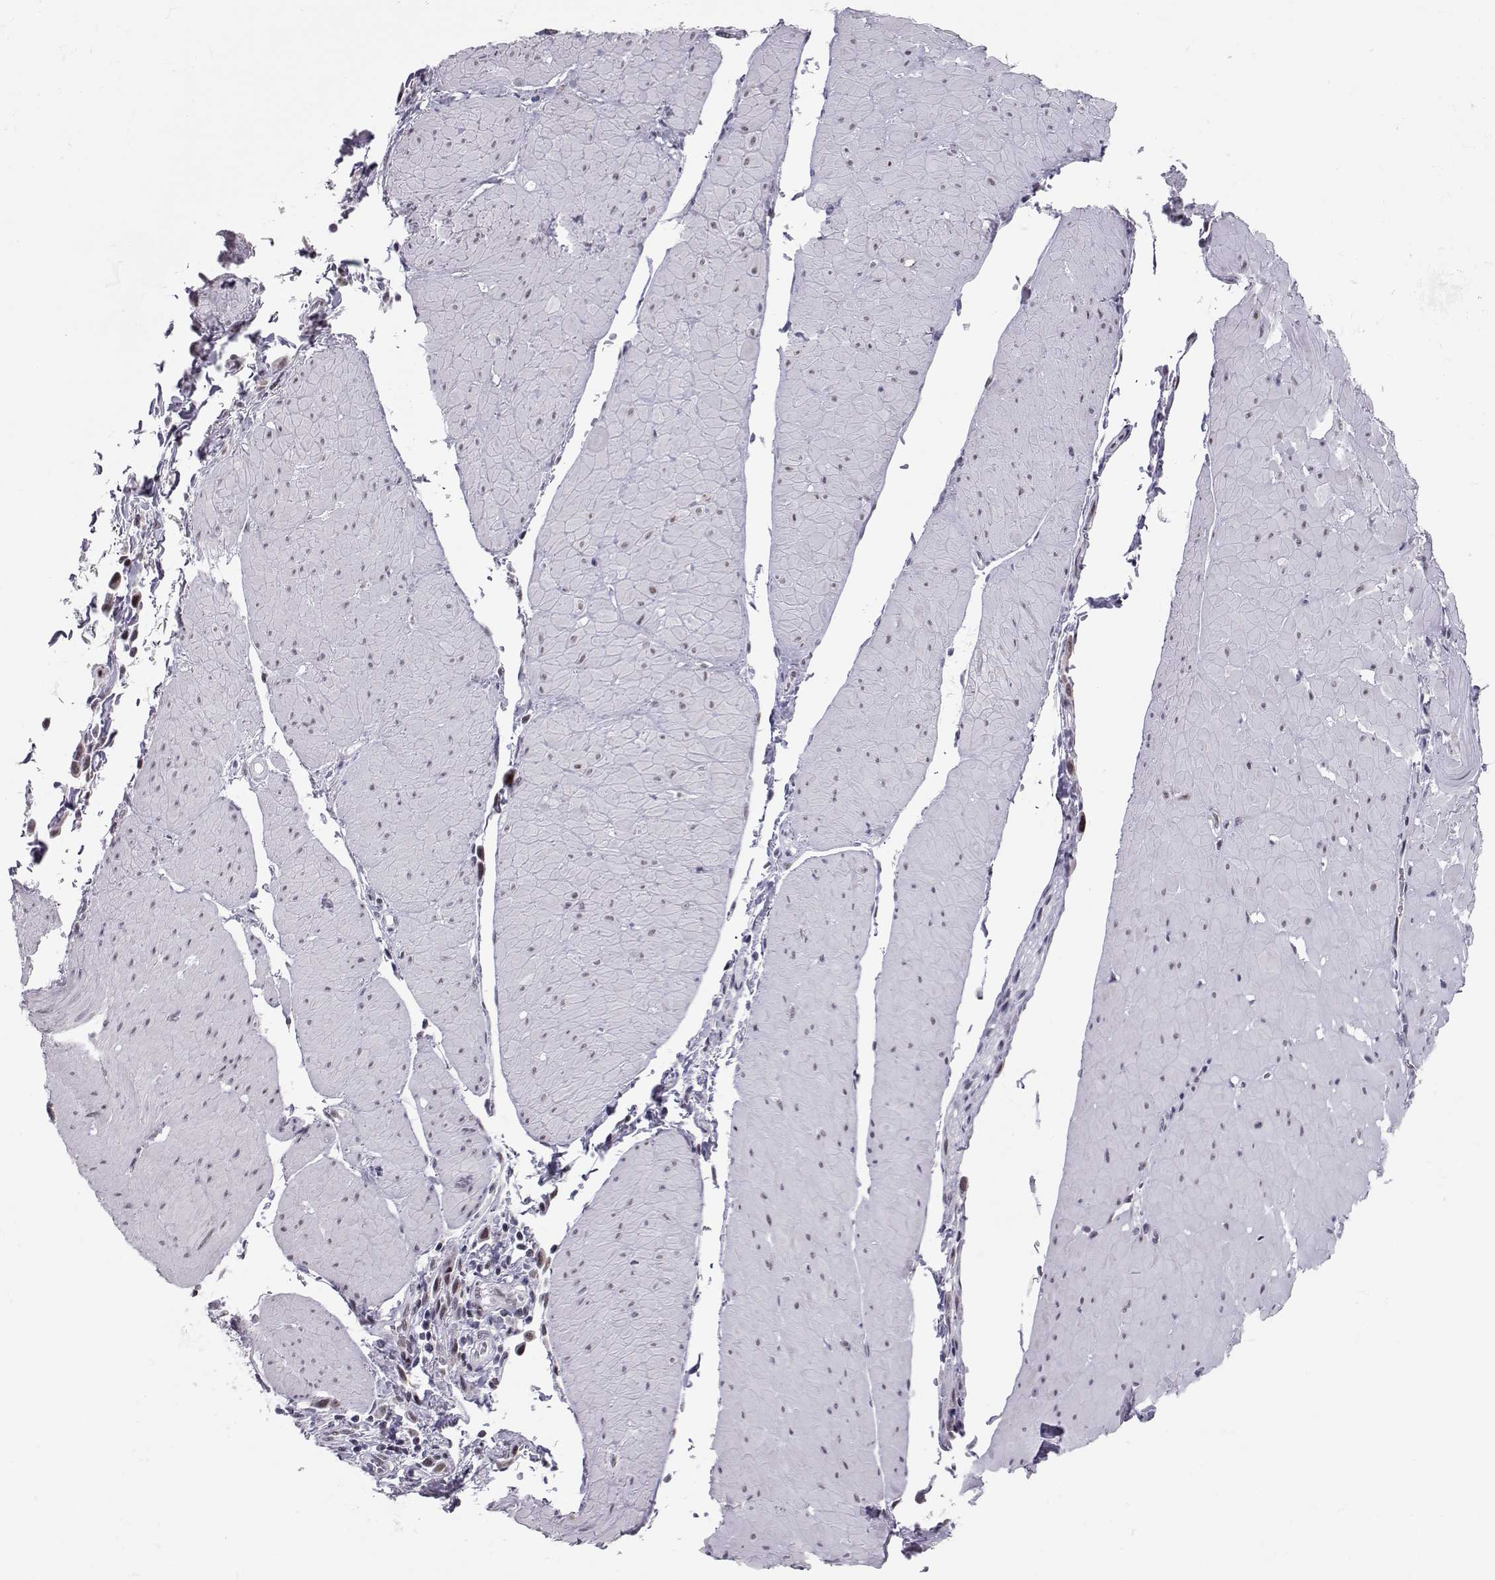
{"staining": {"intensity": "weak", "quantity": ">75%", "location": "nuclear"}, "tissue": "stomach cancer", "cell_type": "Tumor cells", "image_type": "cancer", "snomed": [{"axis": "morphology", "description": "Adenocarcinoma, NOS"}, {"axis": "topography", "description": "Stomach"}], "caption": "Stomach cancer (adenocarcinoma) stained for a protein shows weak nuclear positivity in tumor cells. The staining was performed using DAB, with brown indicating positive protein expression. Nuclei are stained blue with hematoxylin.", "gene": "SIX6", "patient": {"sex": "male", "age": 47}}